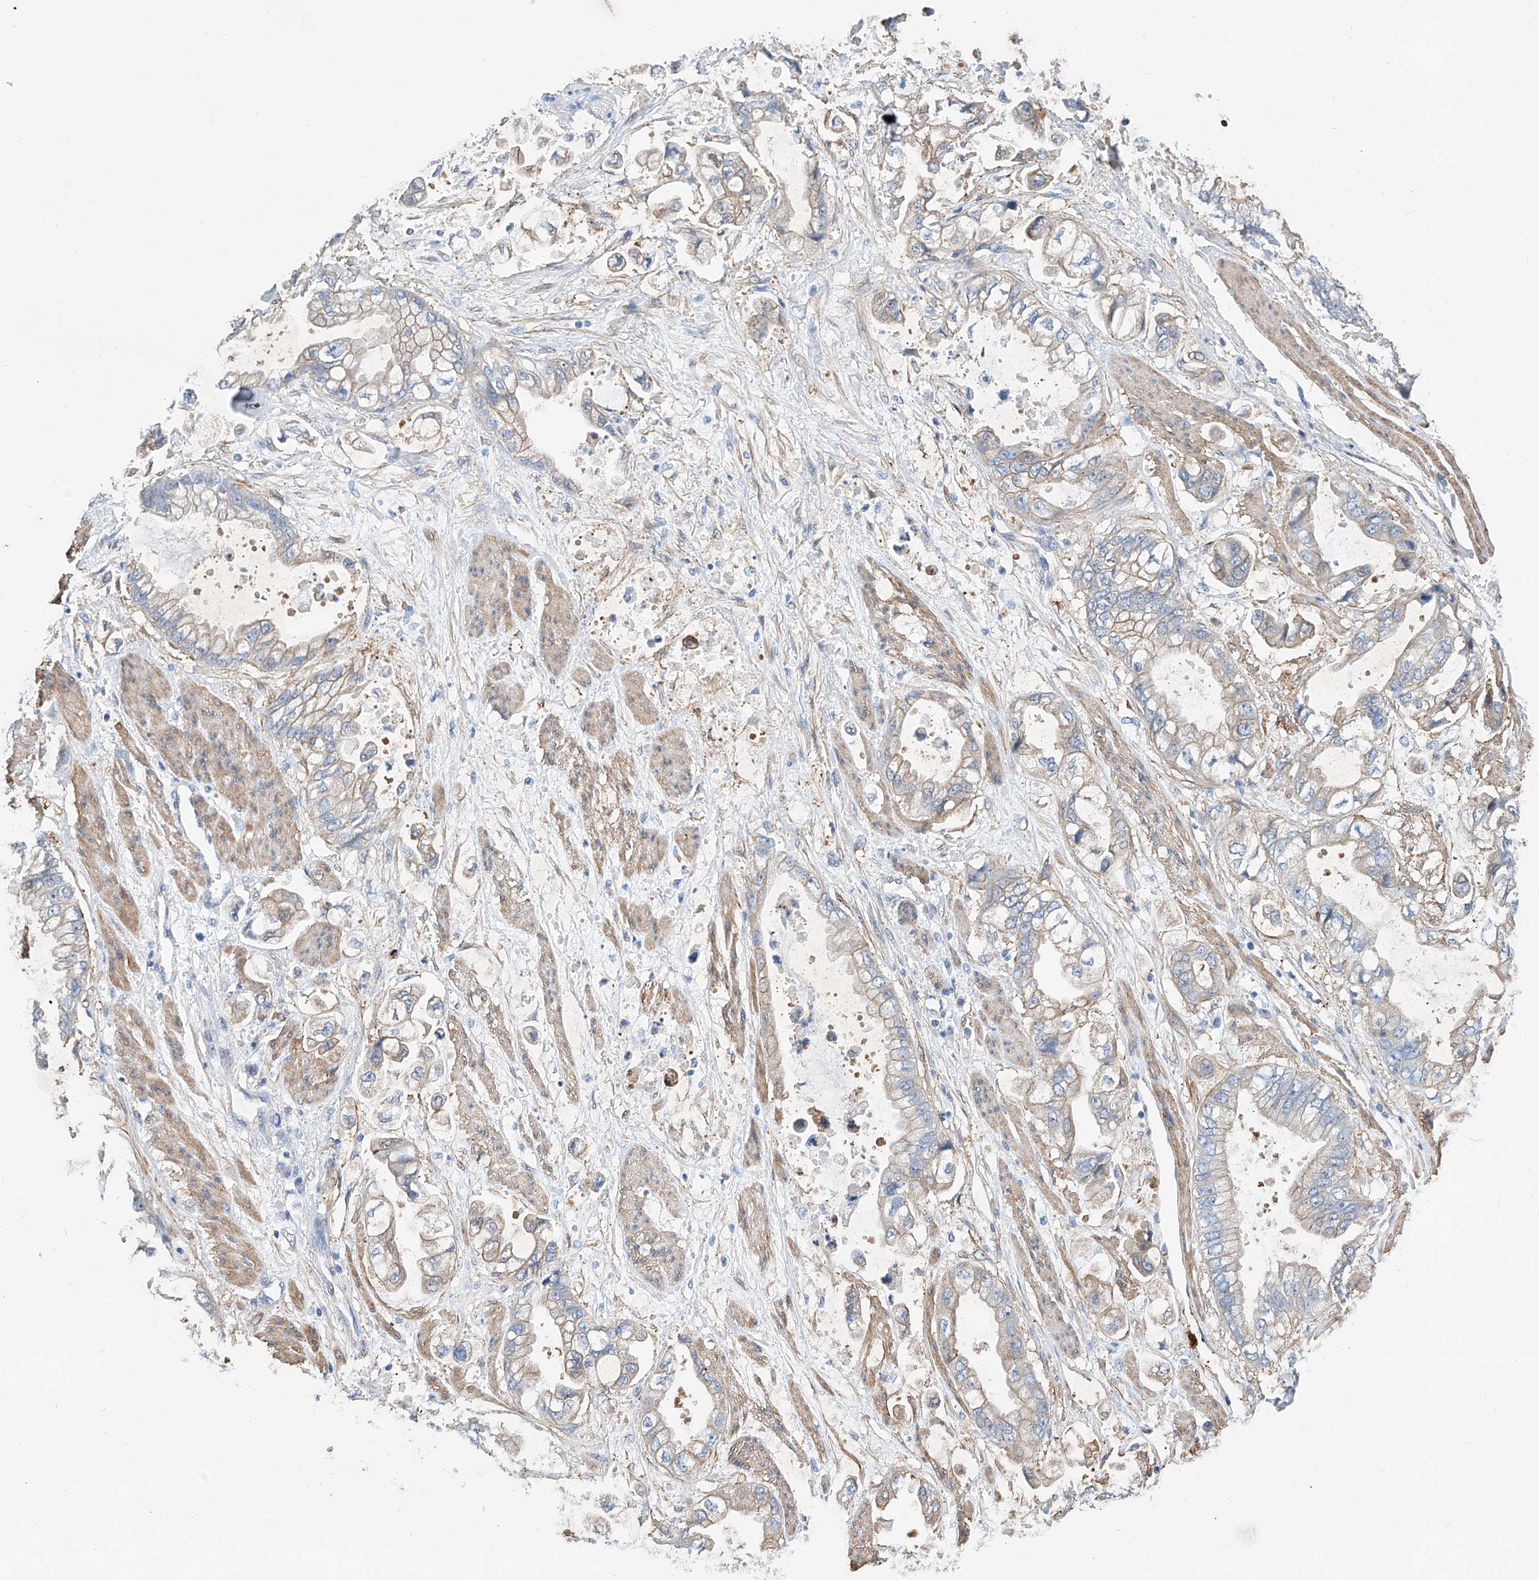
{"staining": {"intensity": "weak", "quantity": ">75%", "location": "cytoplasmic/membranous"}, "tissue": "stomach cancer", "cell_type": "Tumor cells", "image_type": "cancer", "snomed": [{"axis": "morphology", "description": "Adenocarcinoma, NOS"}, {"axis": "topography", "description": "Stomach"}], "caption": "Brown immunohistochemical staining in adenocarcinoma (stomach) demonstrates weak cytoplasmic/membranous staining in approximately >75% of tumor cells. The staining is performed using DAB brown chromogen to label protein expression. The nuclei are counter-stained blue using hematoxylin.", "gene": "TAS2R60", "patient": {"sex": "male", "age": 62}}